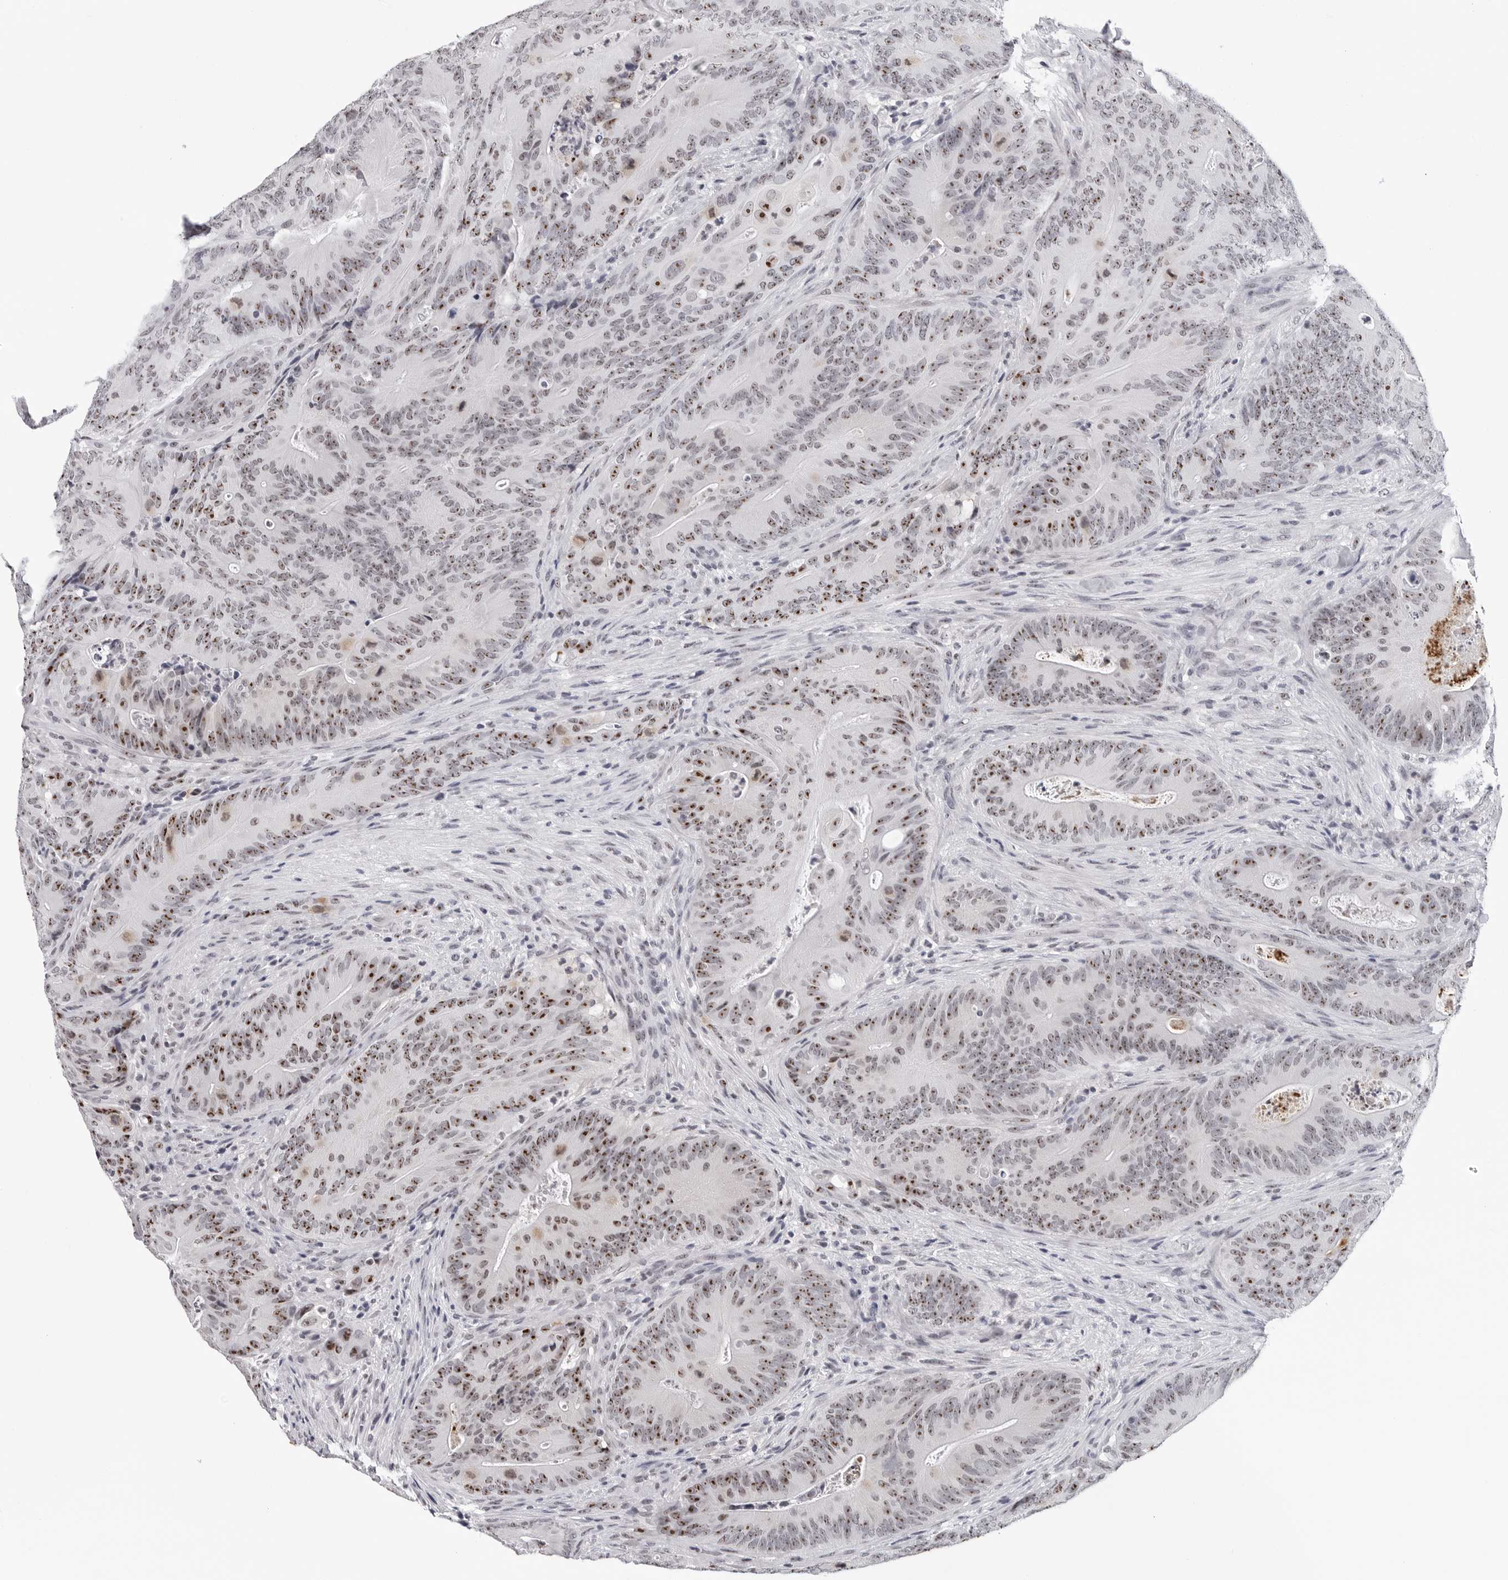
{"staining": {"intensity": "strong", "quantity": "25%-75%", "location": "nuclear"}, "tissue": "colorectal cancer", "cell_type": "Tumor cells", "image_type": "cancer", "snomed": [{"axis": "morphology", "description": "Normal tissue, NOS"}, {"axis": "topography", "description": "Colon"}], "caption": "Tumor cells exhibit high levels of strong nuclear staining in approximately 25%-75% of cells in human colorectal cancer. (IHC, brightfield microscopy, high magnification).", "gene": "GNL2", "patient": {"sex": "female", "age": 82}}